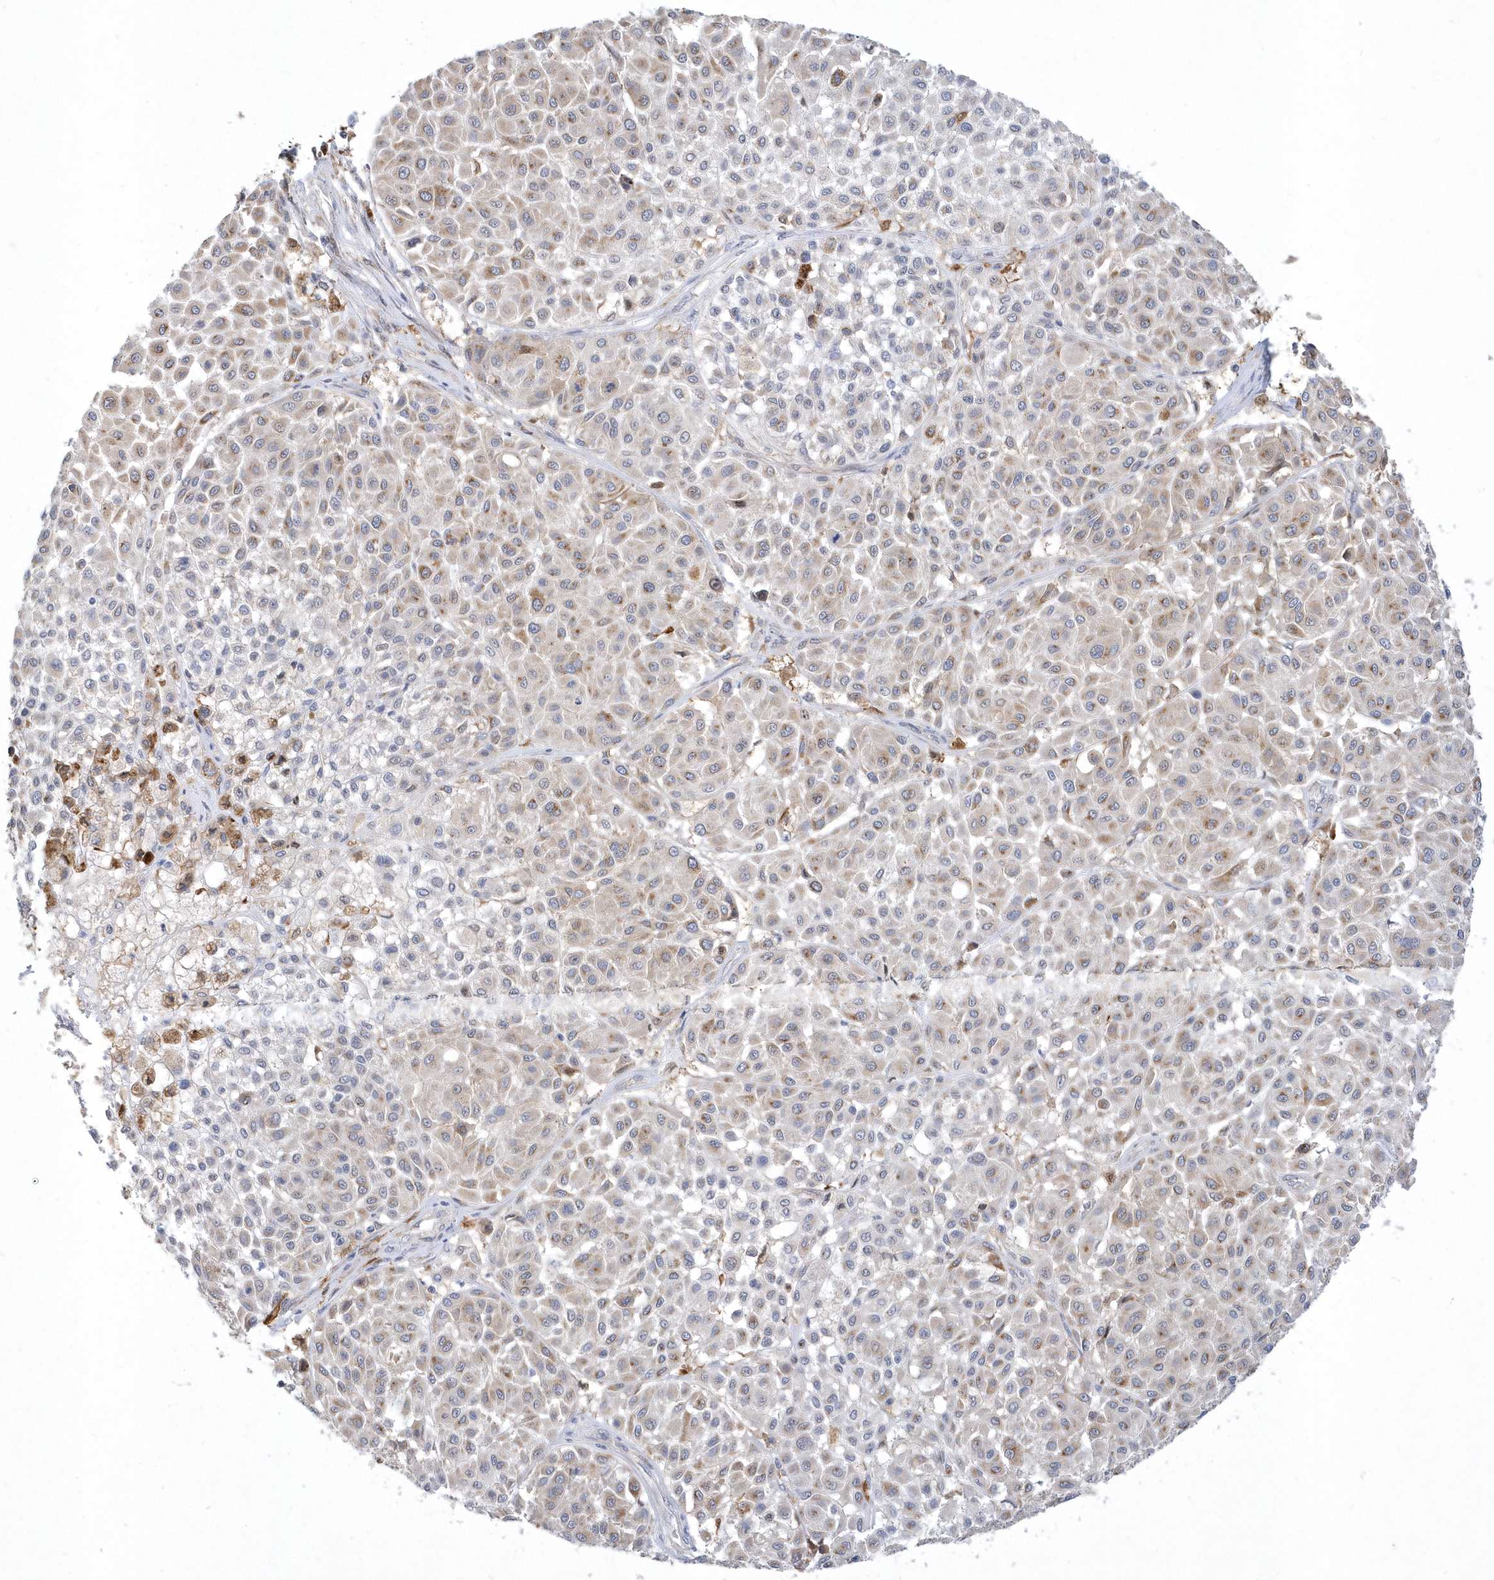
{"staining": {"intensity": "weak", "quantity": "25%-75%", "location": "cytoplasmic/membranous"}, "tissue": "melanoma", "cell_type": "Tumor cells", "image_type": "cancer", "snomed": [{"axis": "morphology", "description": "Malignant melanoma, Metastatic site"}, {"axis": "topography", "description": "Soft tissue"}], "caption": "Weak cytoplasmic/membranous protein positivity is appreciated in approximately 25%-75% of tumor cells in malignant melanoma (metastatic site).", "gene": "TSPEAR", "patient": {"sex": "male", "age": 41}}